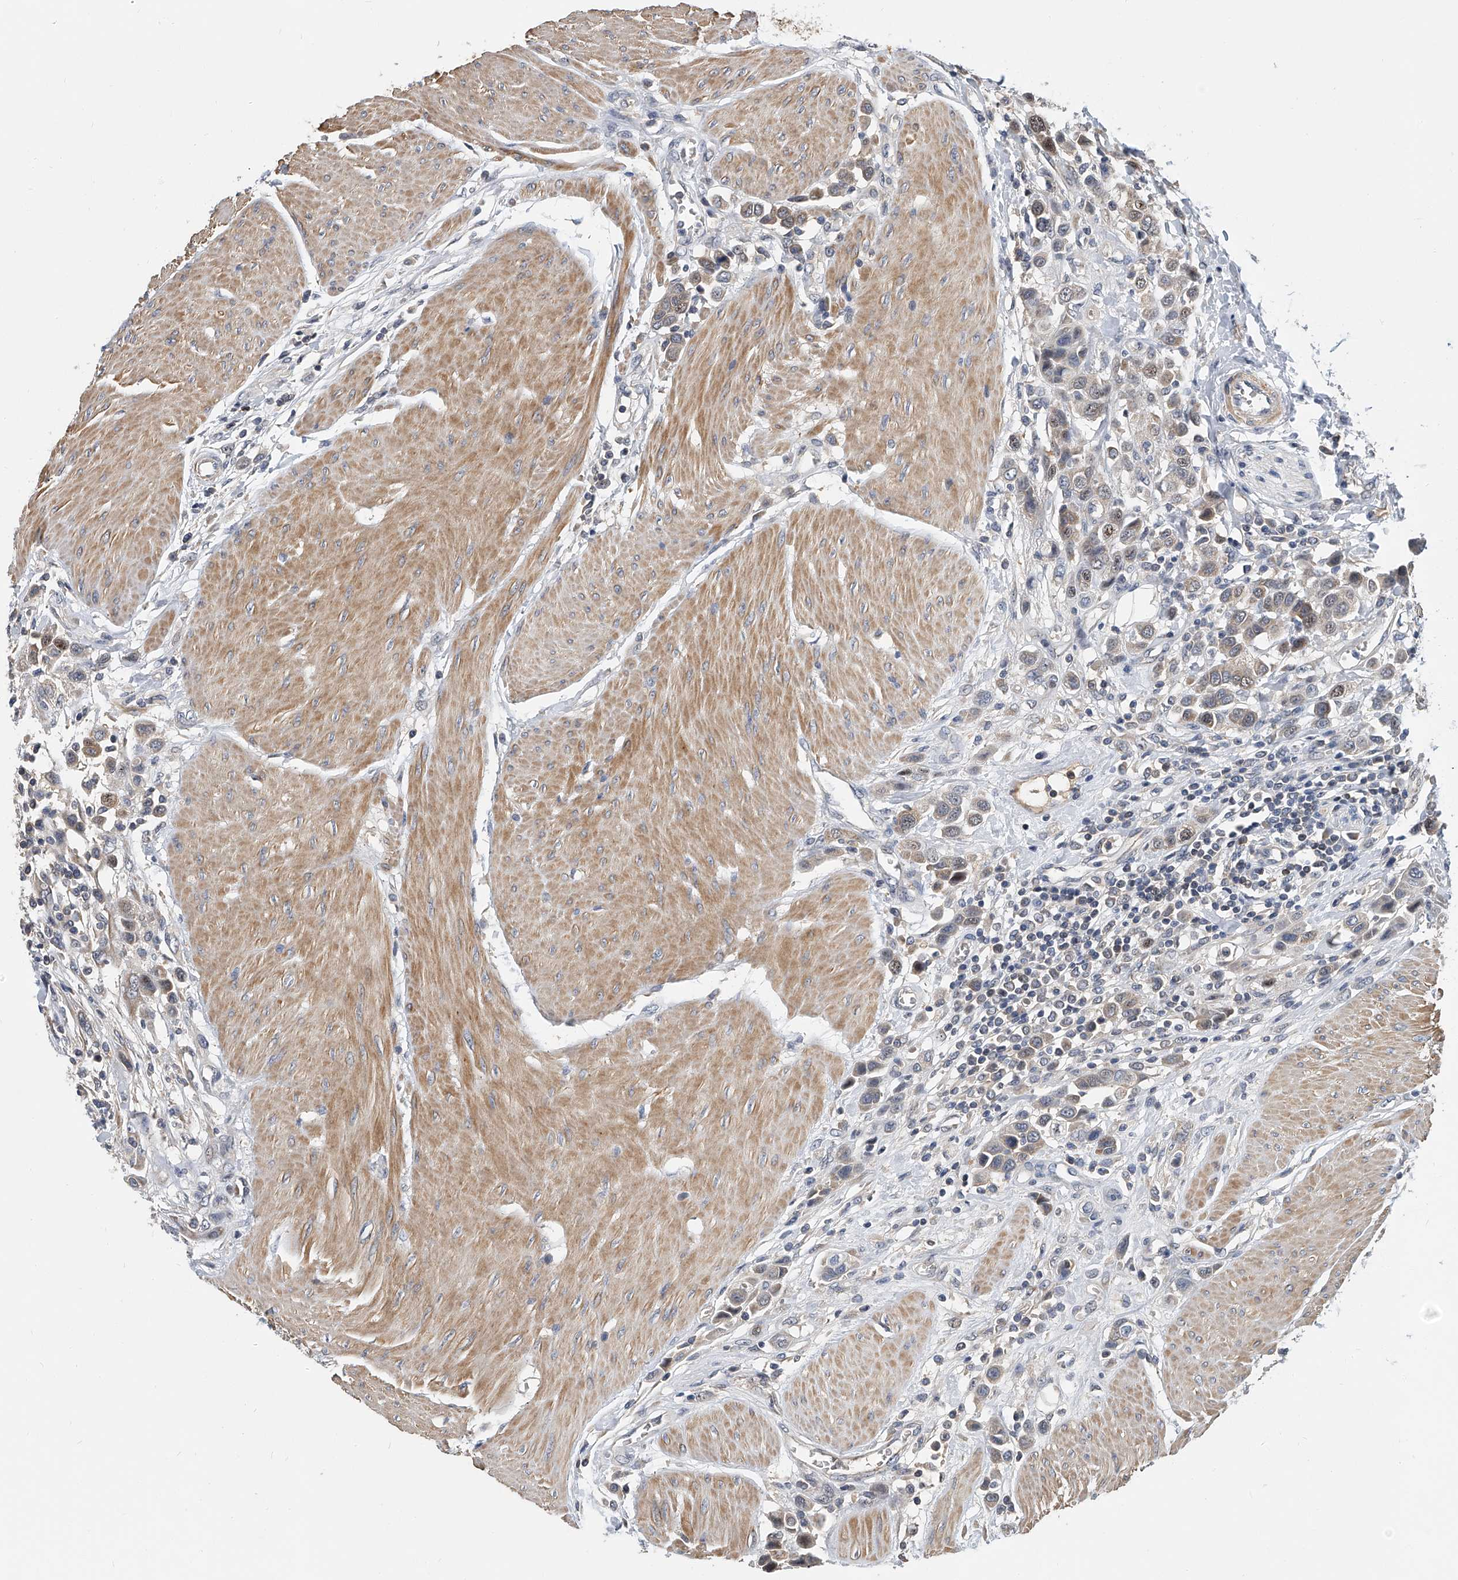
{"staining": {"intensity": "weak", "quantity": "25%-75%", "location": "cytoplasmic/membranous"}, "tissue": "urothelial cancer", "cell_type": "Tumor cells", "image_type": "cancer", "snomed": [{"axis": "morphology", "description": "Urothelial carcinoma, High grade"}, {"axis": "topography", "description": "Urinary bladder"}], "caption": "Urothelial cancer stained for a protein displays weak cytoplasmic/membranous positivity in tumor cells.", "gene": "CD200", "patient": {"sex": "male", "age": 50}}